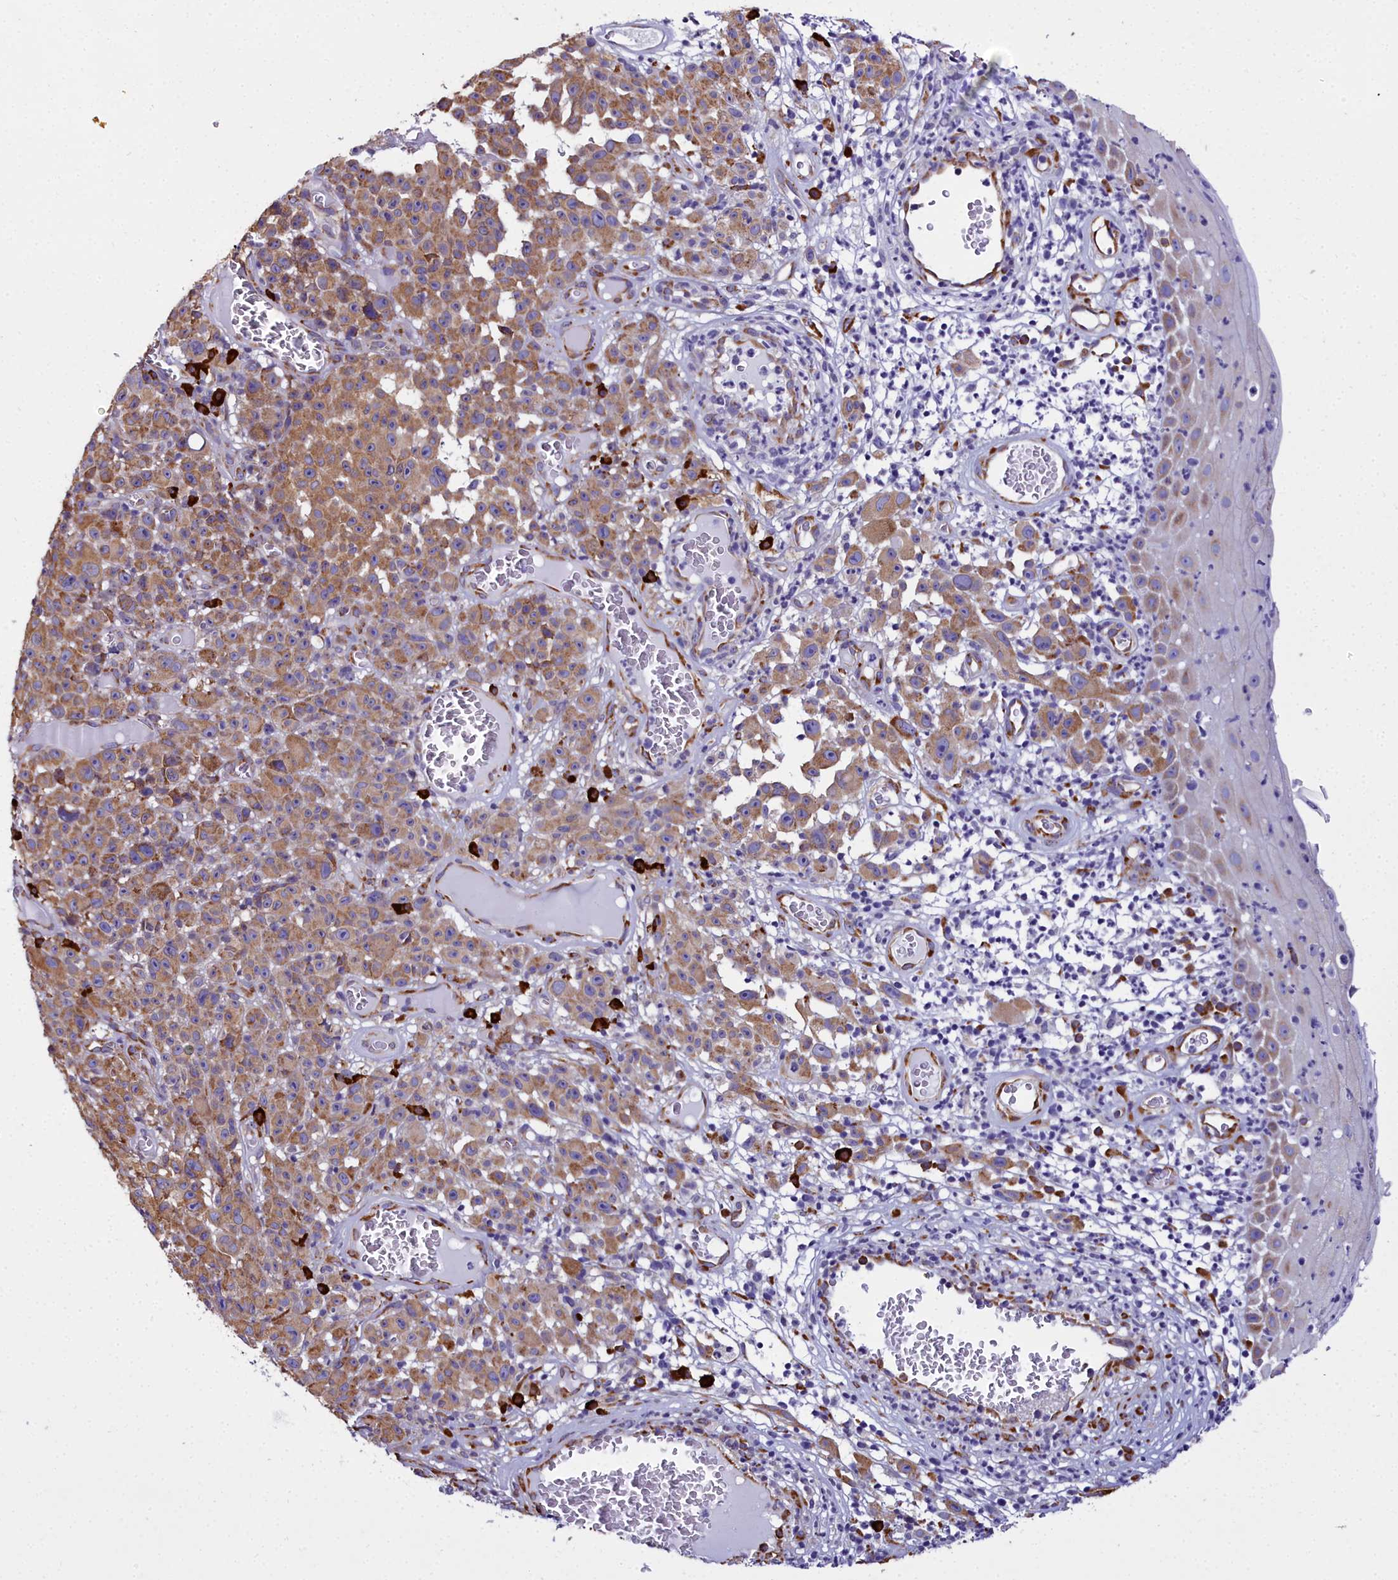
{"staining": {"intensity": "moderate", "quantity": ">75%", "location": "cytoplasmic/membranous"}, "tissue": "melanoma", "cell_type": "Tumor cells", "image_type": "cancer", "snomed": [{"axis": "morphology", "description": "Malignant melanoma, NOS"}, {"axis": "topography", "description": "Skin"}], "caption": "IHC (DAB) staining of melanoma exhibits moderate cytoplasmic/membranous protein expression in about >75% of tumor cells. The protein is stained brown, and the nuclei are stained in blue (DAB IHC with brightfield microscopy, high magnification).", "gene": "TXNDC5", "patient": {"sex": "female", "age": 82}}